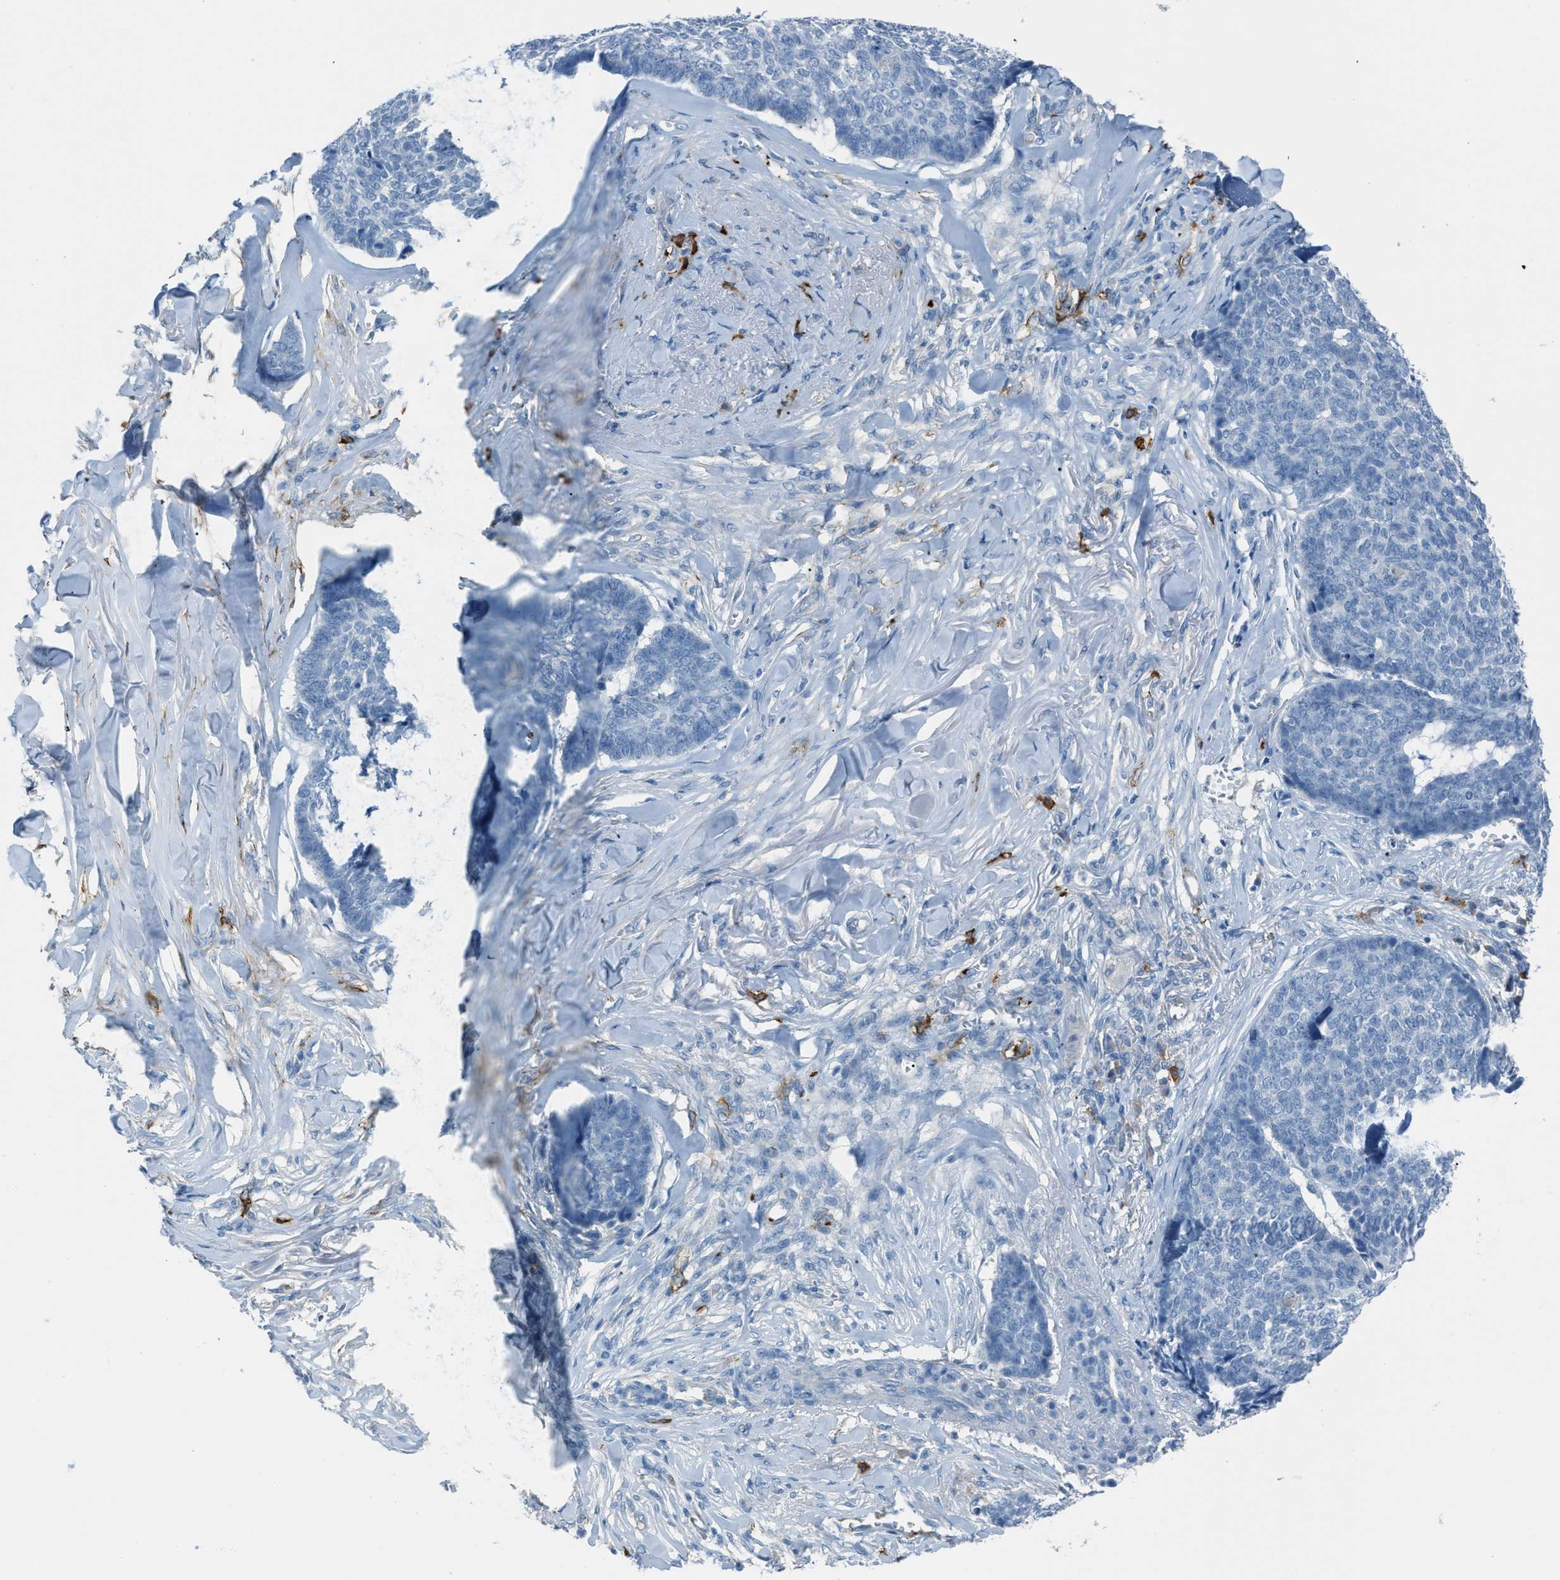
{"staining": {"intensity": "negative", "quantity": "none", "location": "none"}, "tissue": "skin cancer", "cell_type": "Tumor cells", "image_type": "cancer", "snomed": [{"axis": "morphology", "description": "Basal cell carcinoma"}, {"axis": "topography", "description": "Skin"}], "caption": "IHC histopathology image of neoplastic tissue: basal cell carcinoma (skin) stained with DAB displays no significant protein expression in tumor cells. Brightfield microscopy of immunohistochemistry (IHC) stained with DAB (3,3'-diaminobenzidine) (brown) and hematoxylin (blue), captured at high magnification.", "gene": "SLC22A15", "patient": {"sex": "male", "age": 84}}